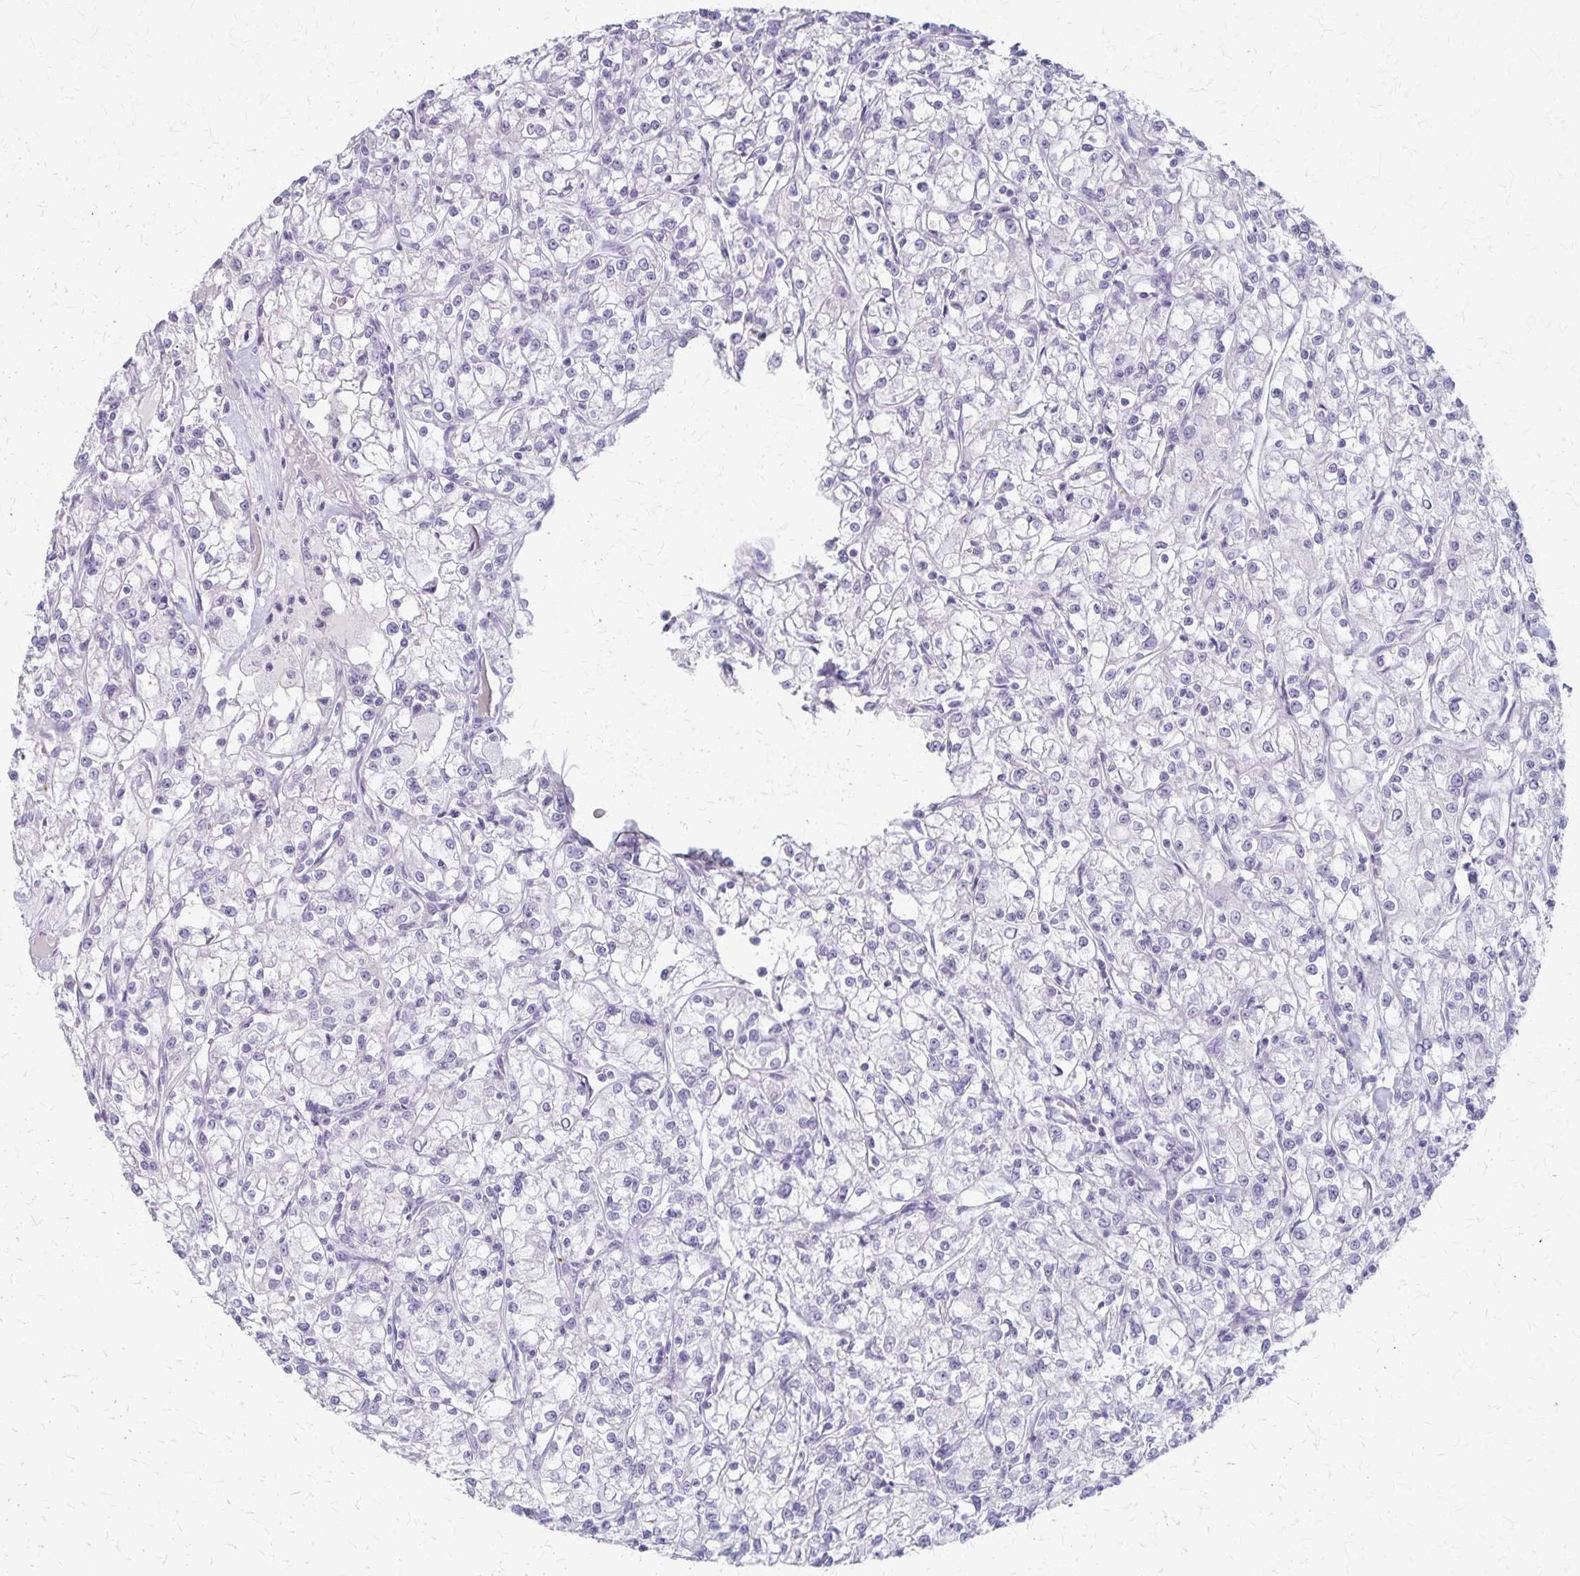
{"staining": {"intensity": "negative", "quantity": "none", "location": "none"}, "tissue": "renal cancer", "cell_type": "Tumor cells", "image_type": "cancer", "snomed": [{"axis": "morphology", "description": "Adenocarcinoma, NOS"}, {"axis": "topography", "description": "Kidney"}], "caption": "There is no significant staining in tumor cells of renal cancer. The staining was performed using DAB to visualize the protein expression in brown, while the nuclei were stained in blue with hematoxylin (Magnification: 20x).", "gene": "RASL10B", "patient": {"sex": "female", "age": 59}}